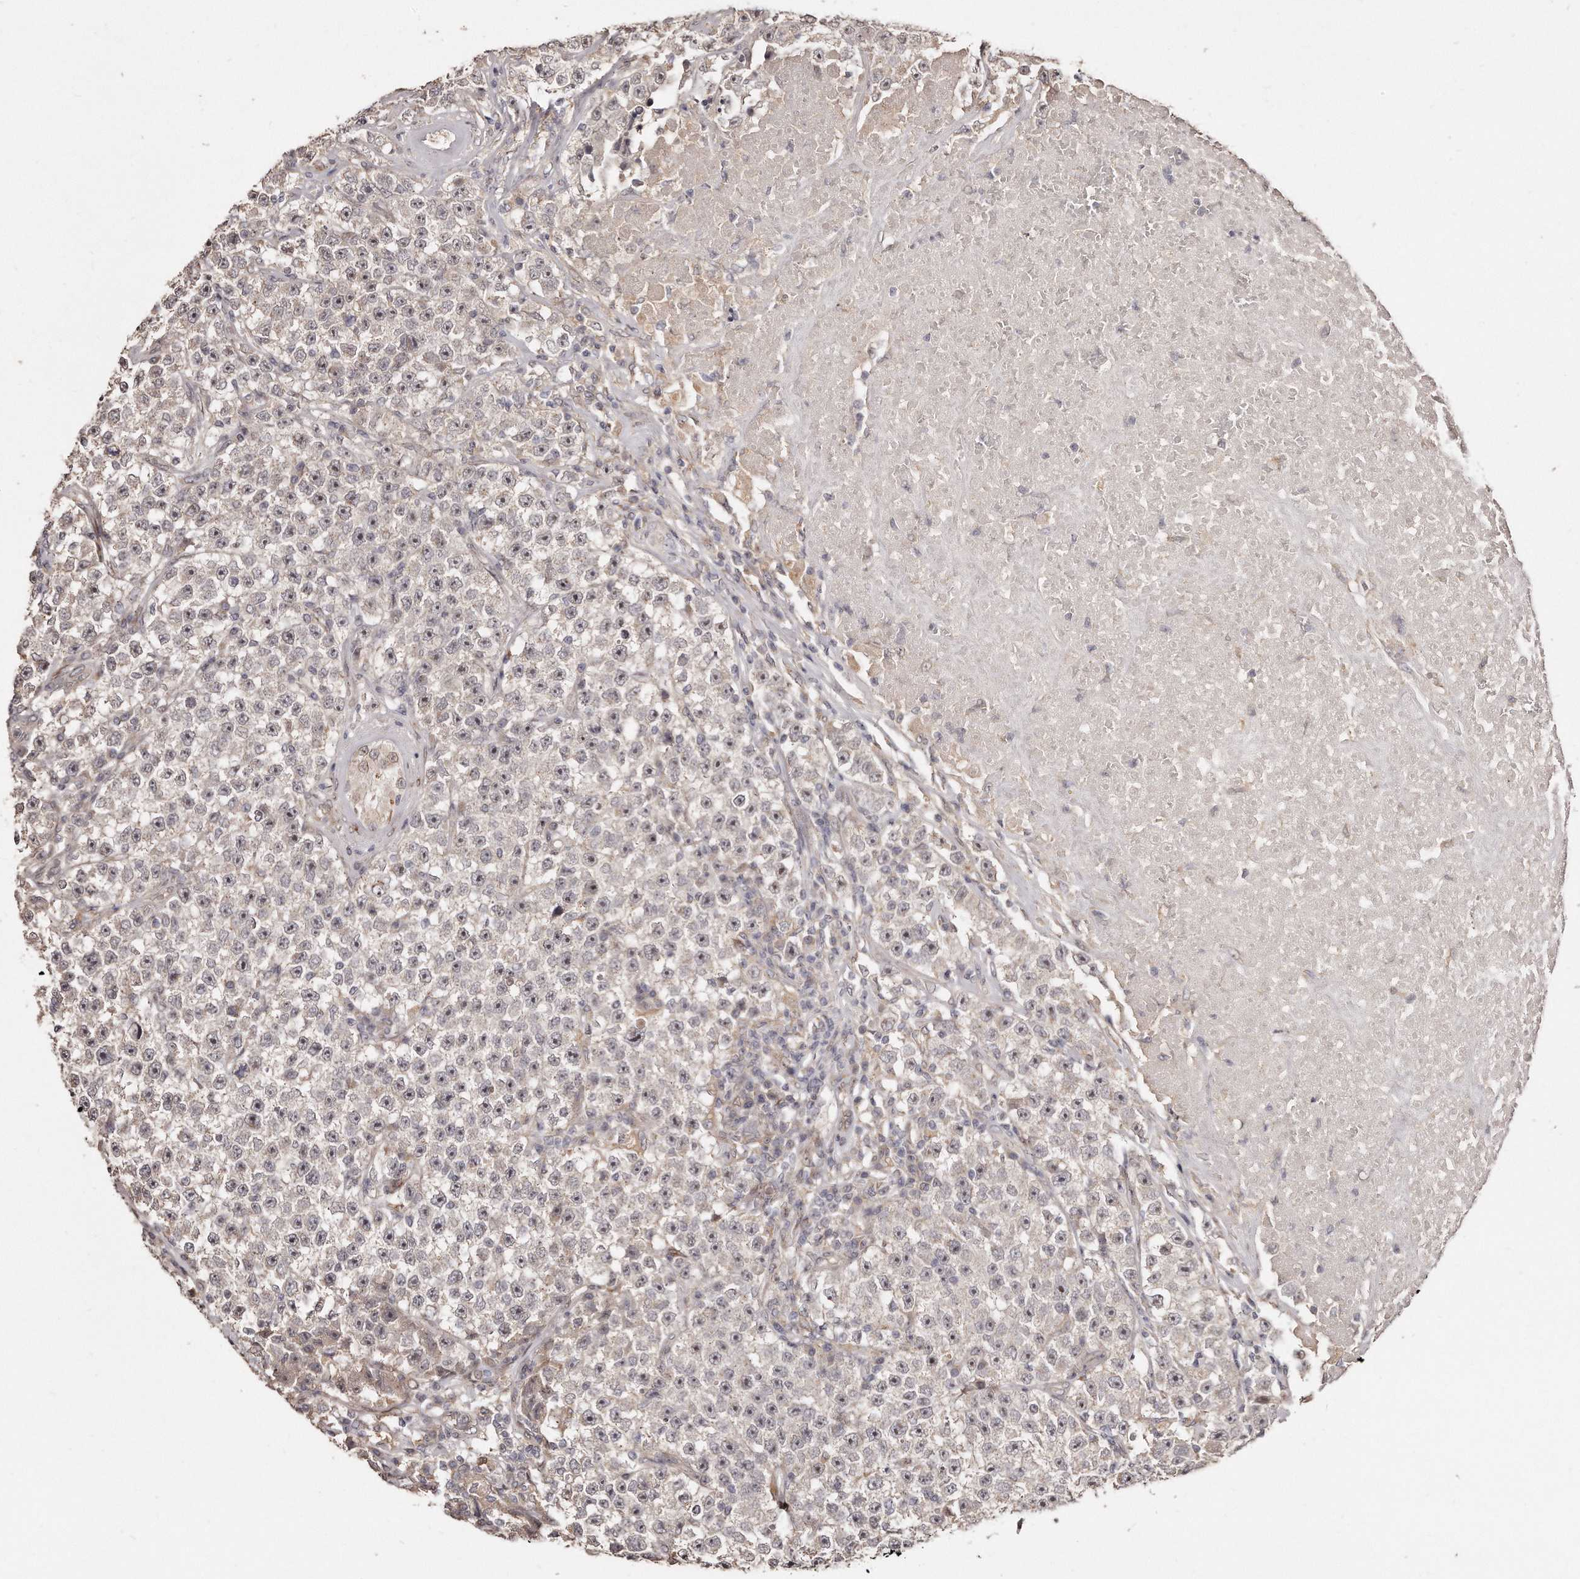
{"staining": {"intensity": "negative", "quantity": "none", "location": "none"}, "tissue": "testis cancer", "cell_type": "Tumor cells", "image_type": "cancer", "snomed": [{"axis": "morphology", "description": "Seminoma, NOS"}, {"axis": "topography", "description": "Testis"}], "caption": "High power microscopy histopathology image of an immunohistochemistry image of testis cancer (seminoma), revealing no significant expression in tumor cells.", "gene": "HASPIN", "patient": {"sex": "male", "age": 22}}